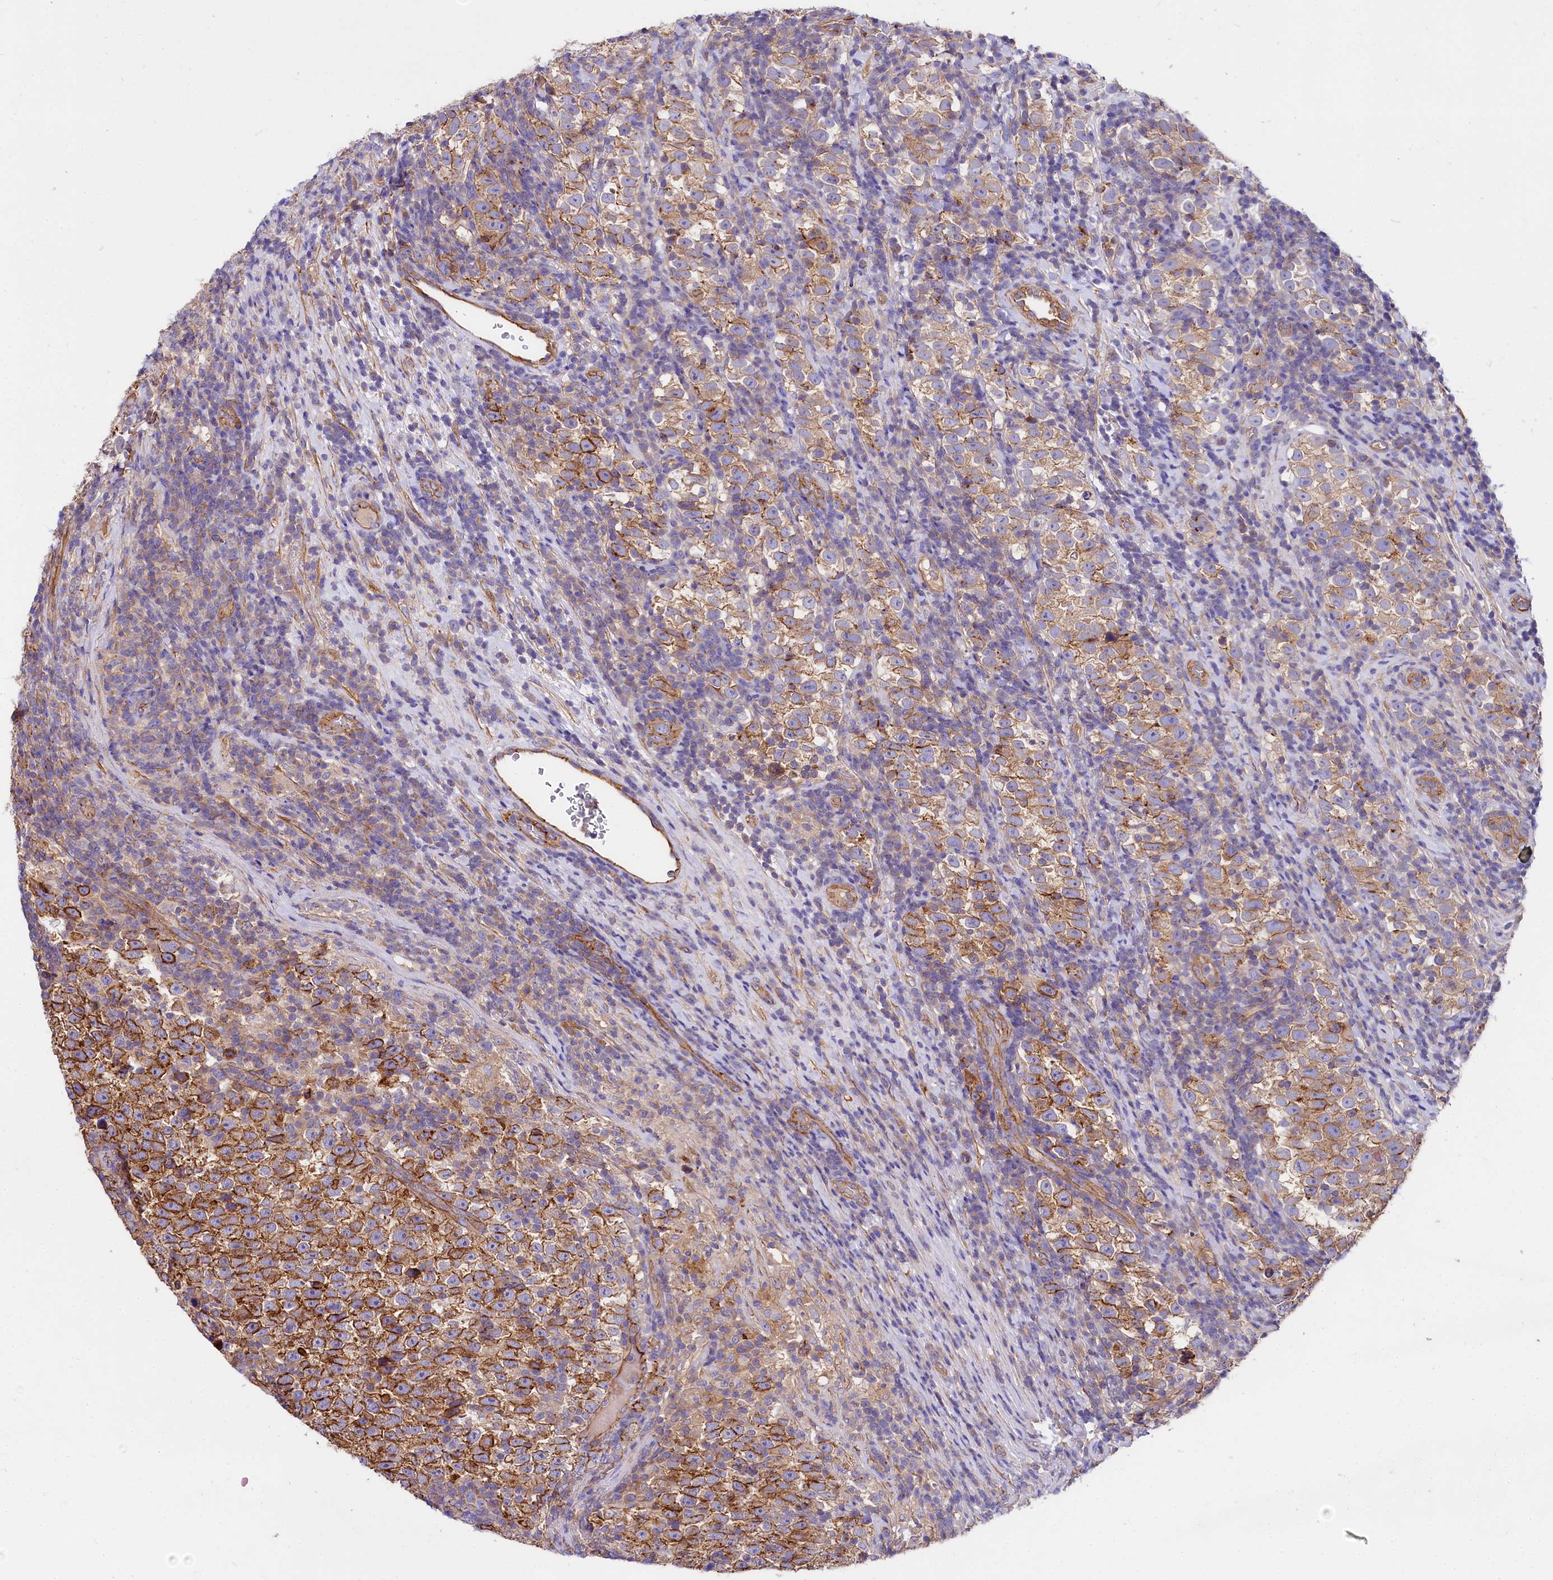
{"staining": {"intensity": "moderate", "quantity": ">75%", "location": "cytoplasmic/membranous"}, "tissue": "testis cancer", "cell_type": "Tumor cells", "image_type": "cancer", "snomed": [{"axis": "morphology", "description": "Normal tissue, NOS"}, {"axis": "morphology", "description": "Seminoma, NOS"}, {"axis": "topography", "description": "Testis"}], "caption": "Testis cancer (seminoma) stained with DAB IHC displays medium levels of moderate cytoplasmic/membranous positivity in about >75% of tumor cells.", "gene": "FCHSD2", "patient": {"sex": "male", "age": 43}}